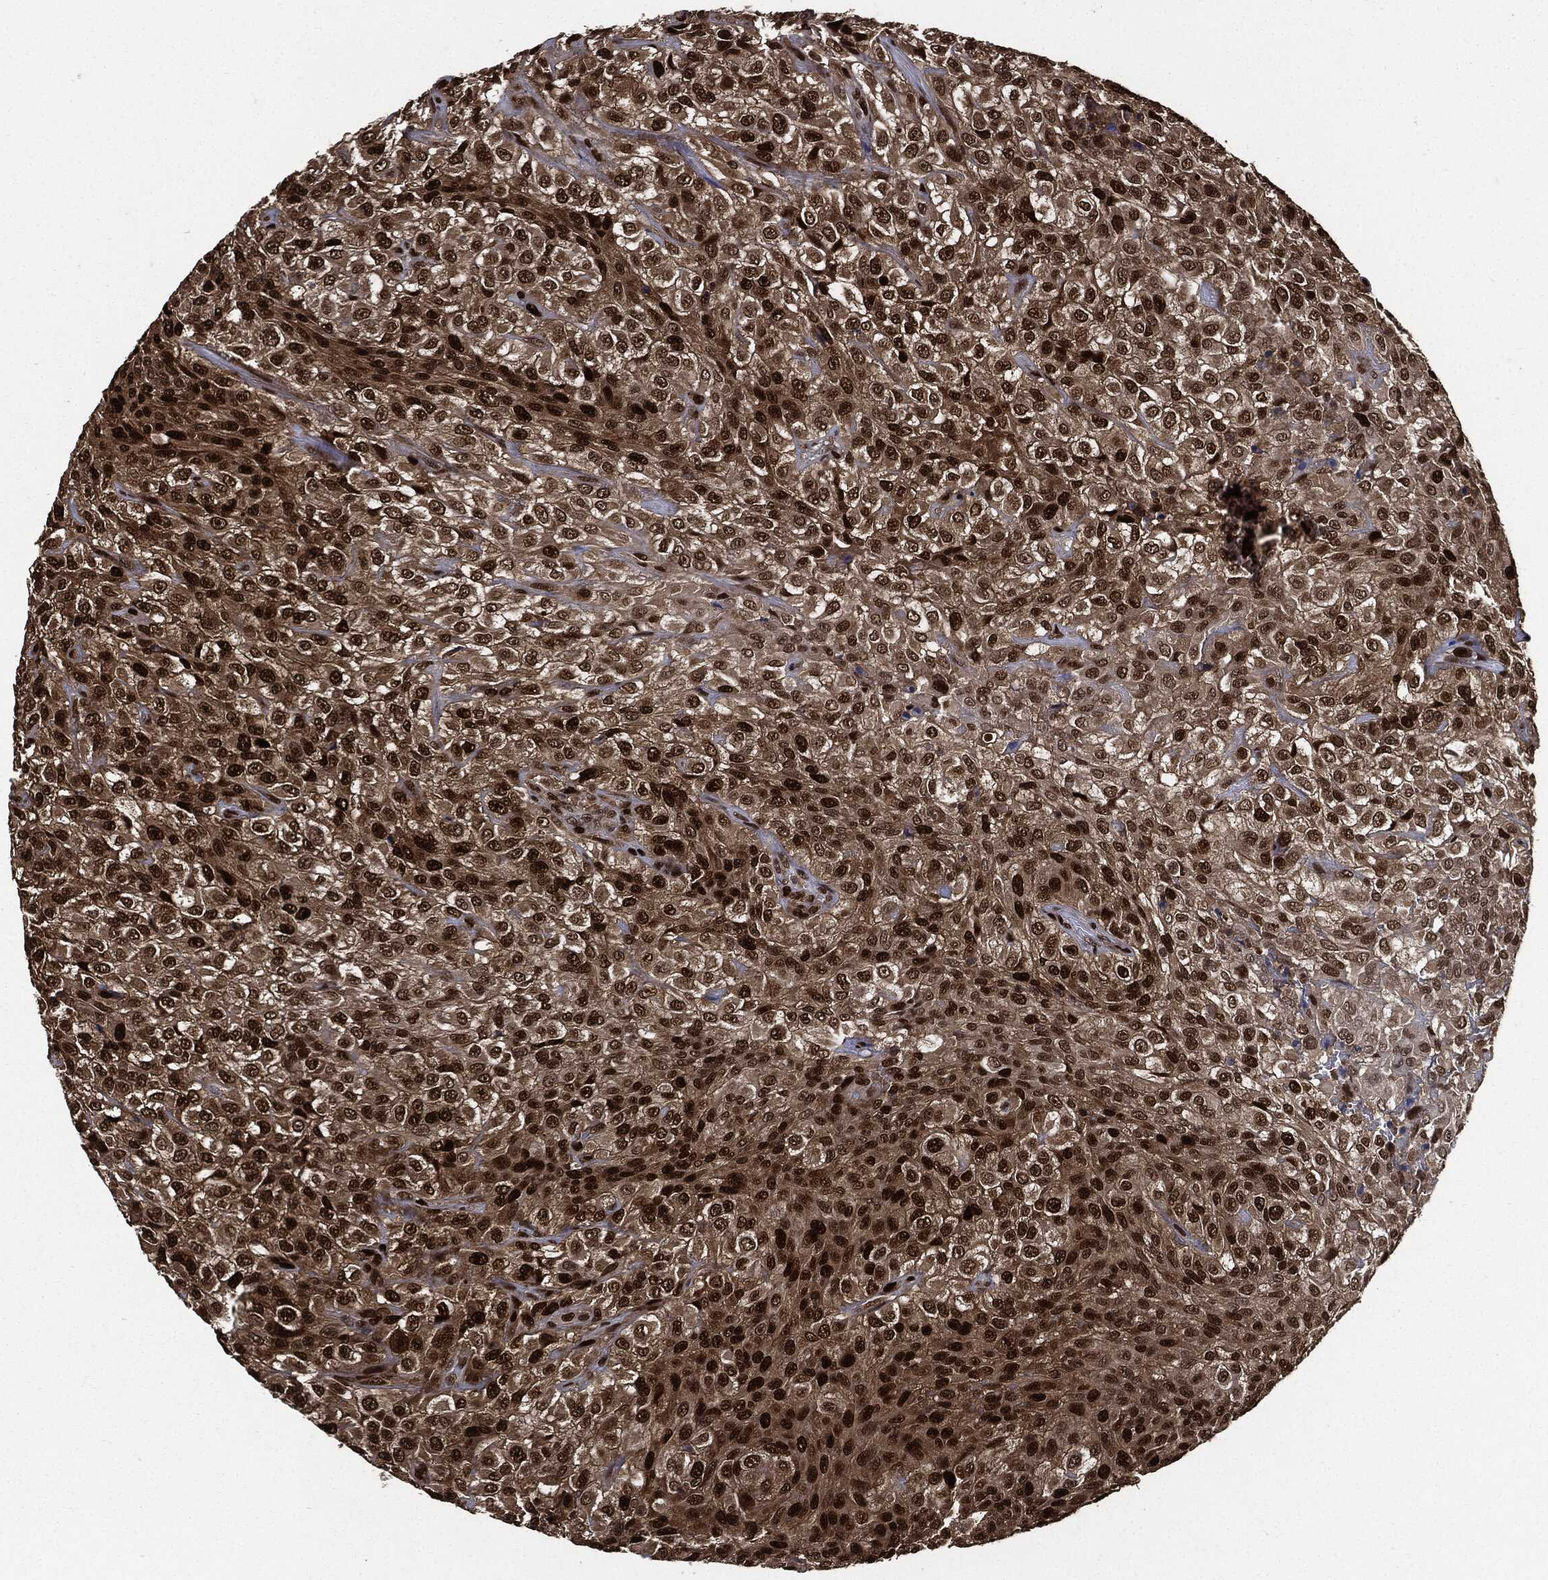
{"staining": {"intensity": "strong", "quantity": ">75%", "location": "nuclear"}, "tissue": "urothelial cancer", "cell_type": "Tumor cells", "image_type": "cancer", "snomed": [{"axis": "morphology", "description": "Urothelial carcinoma, High grade"}, {"axis": "topography", "description": "Urinary bladder"}], "caption": "Tumor cells display high levels of strong nuclear staining in approximately >75% of cells in human high-grade urothelial carcinoma.", "gene": "PCNA", "patient": {"sex": "male", "age": 56}}